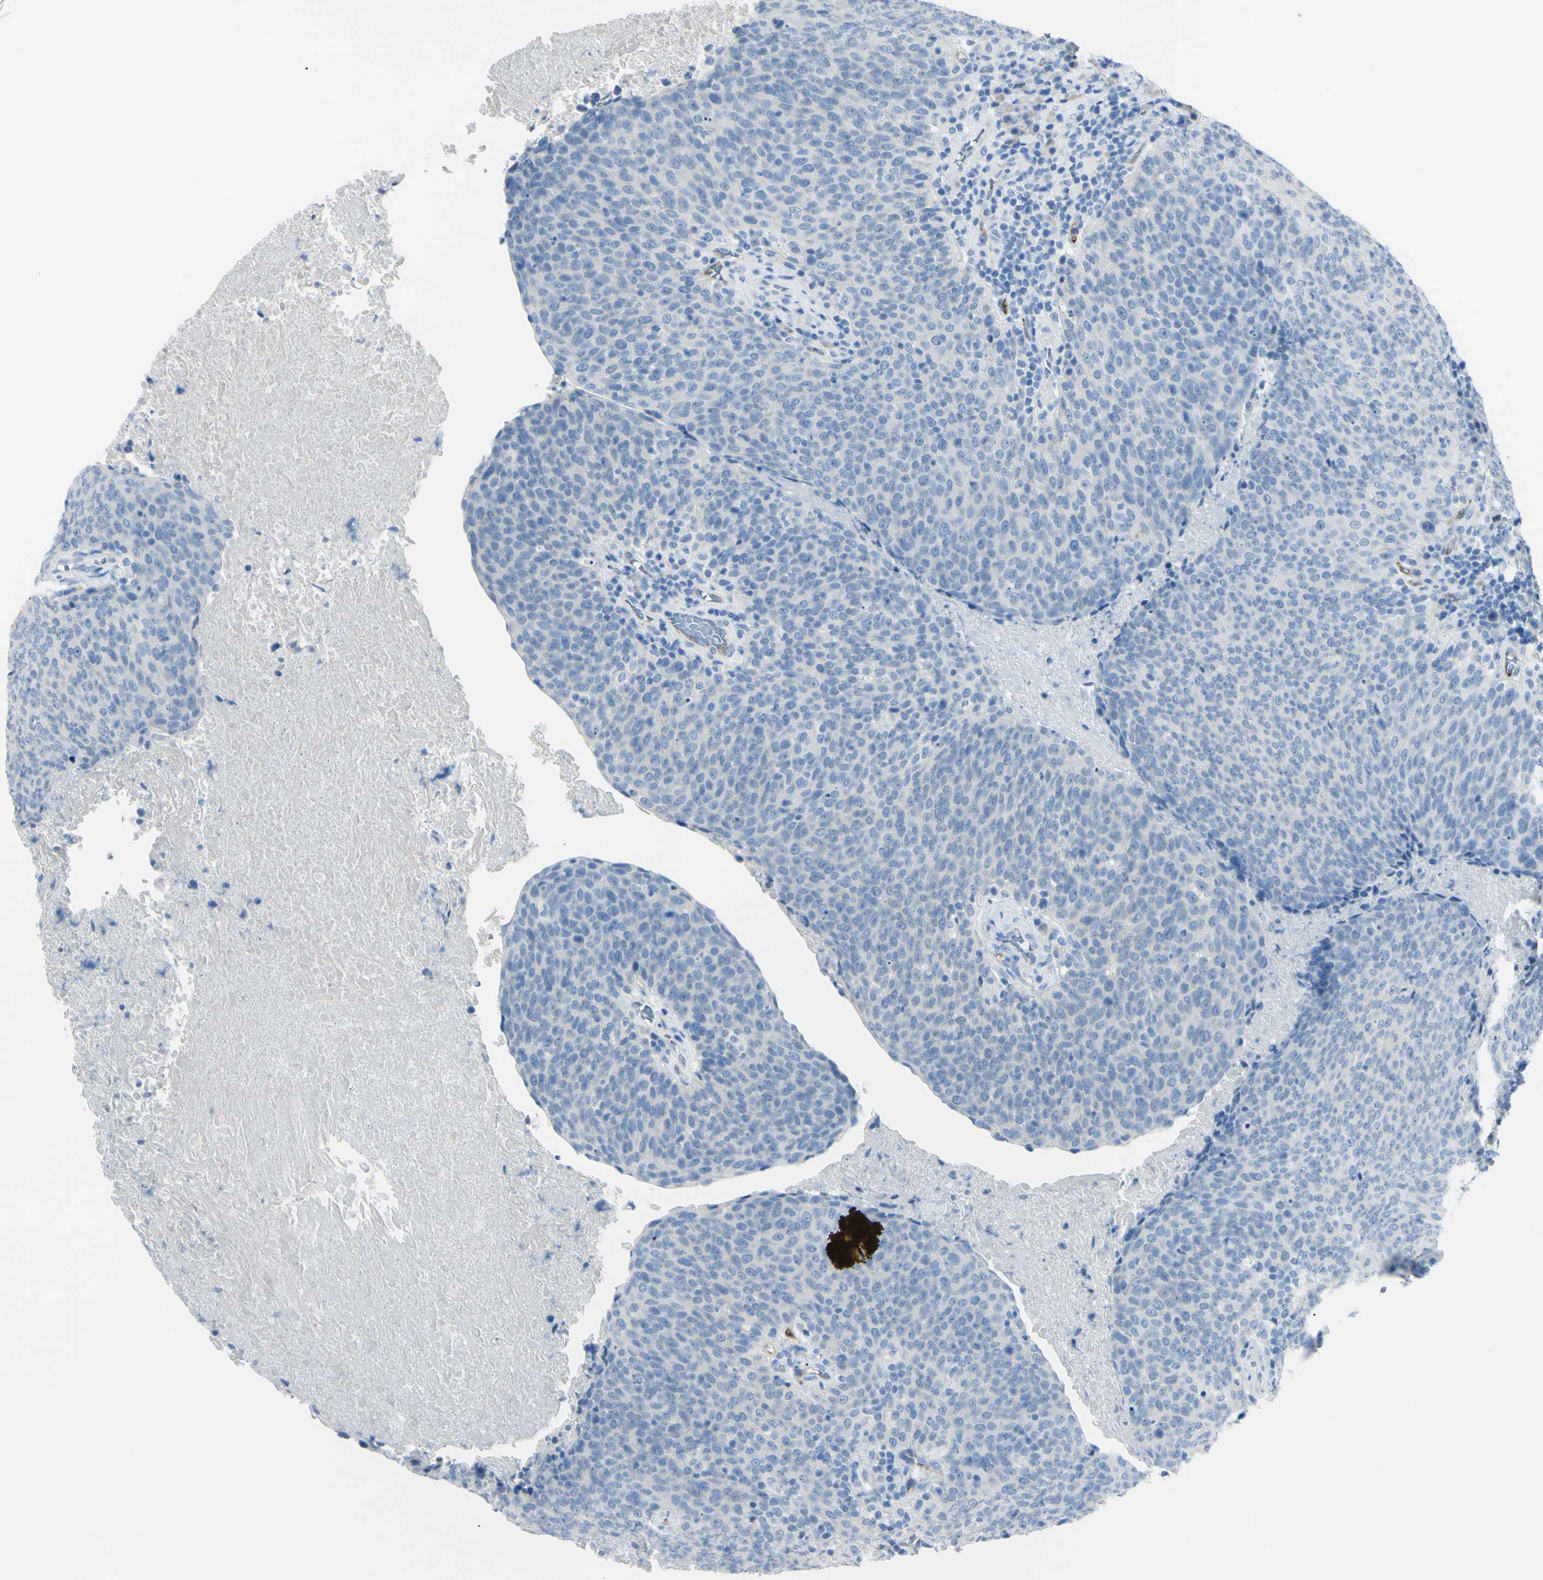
{"staining": {"intensity": "negative", "quantity": "none", "location": "none"}, "tissue": "head and neck cancer", "cell_type": "Tumor cells", "image_type": "cancer", "snomed": [{"axis": "morphology", "description": "Squamous cell carcinoma, NOS"}, {"axis": "morphology", "description": "Squamous cell carcinoma, metastatic, NOS"}, {"axis": "topography", "description": "Lymph node"}, {"axis": "topography", "description": "Head-Neck"}], "caption": "Immunohistochemical staining of human head and neck cancer exhibits no significant expression in tumor cells.", "gene": "FOLH1", "patient": {"sex": "male", "age": 62}}